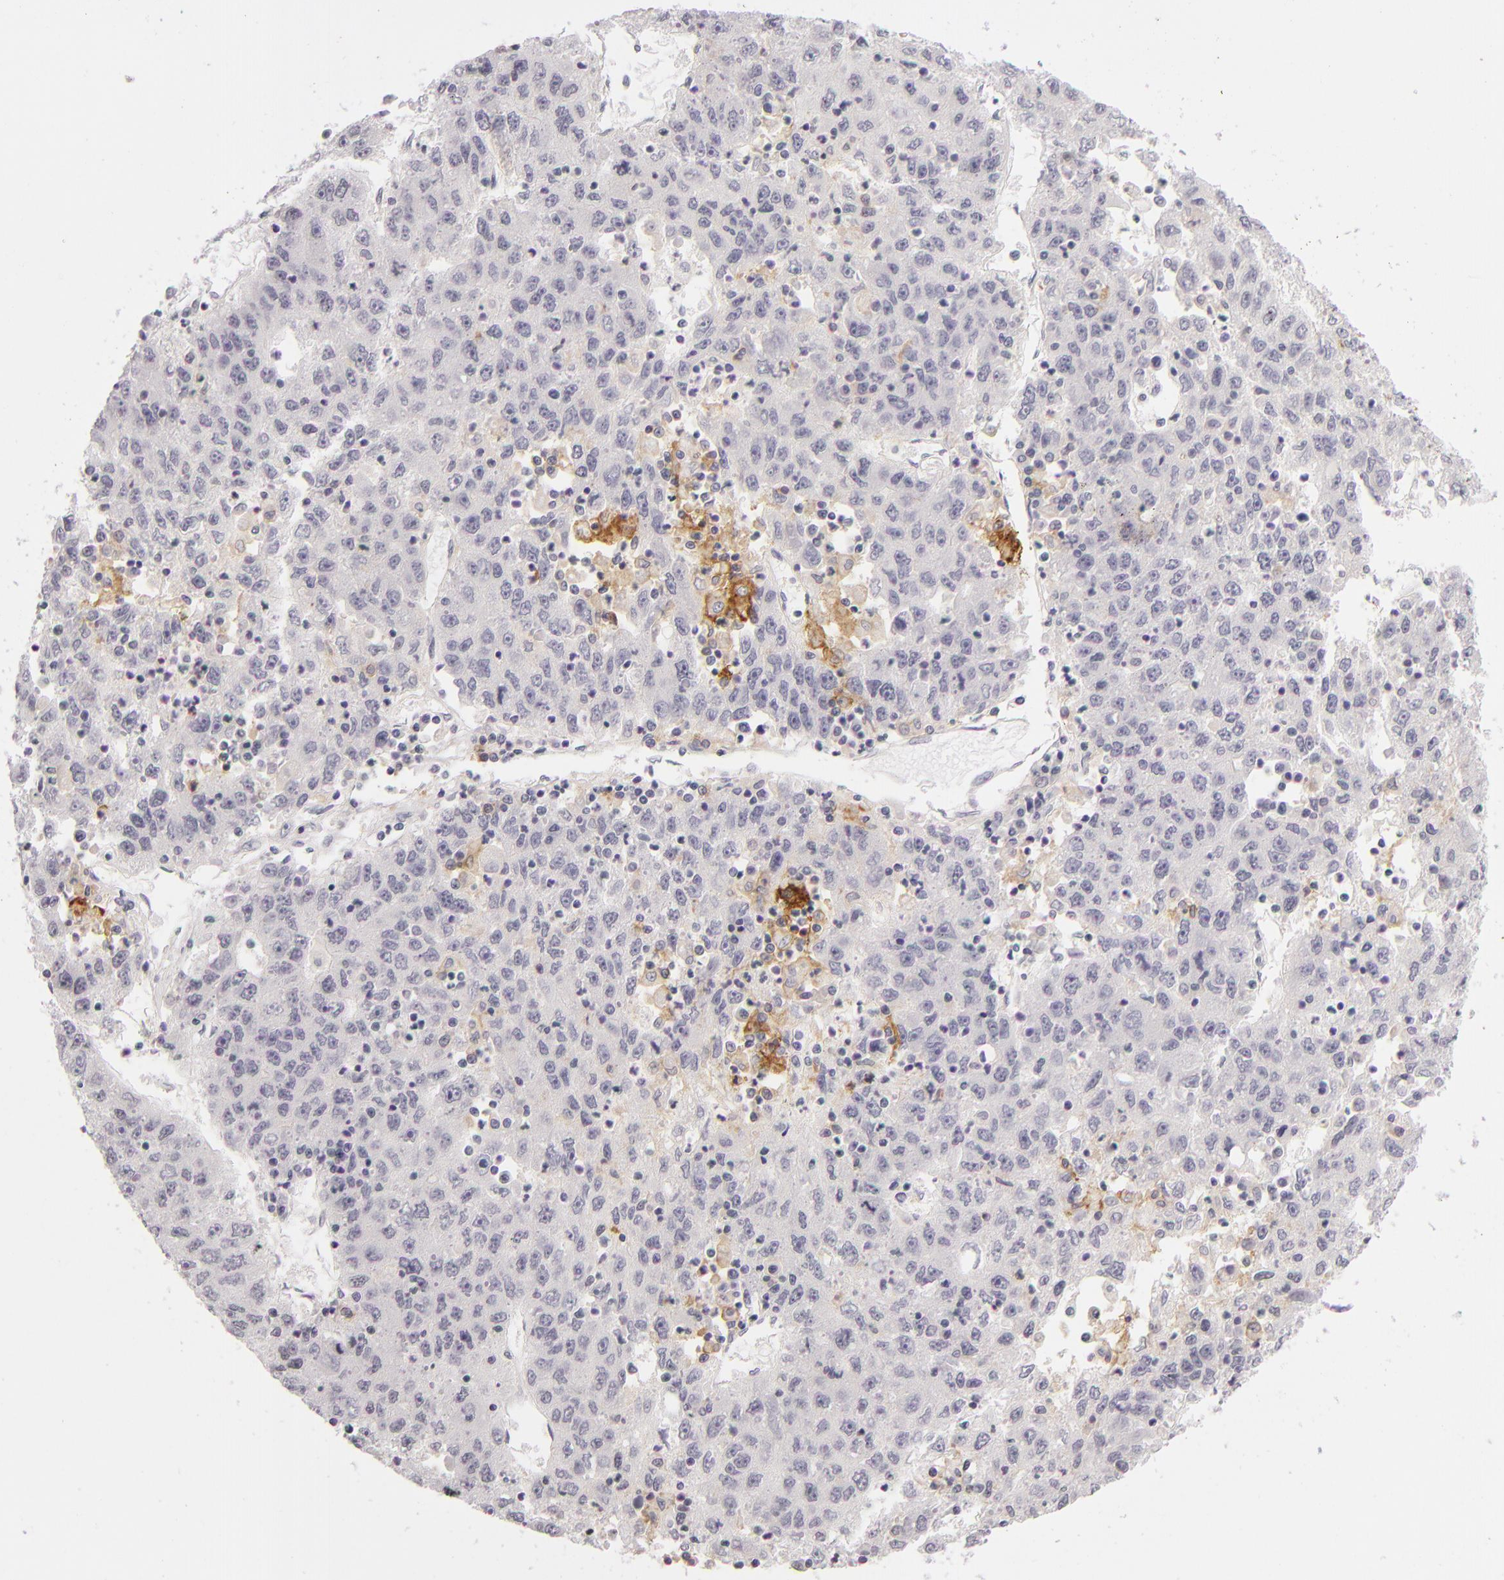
{"staining": {"intensity": "negative", "quantity": "none", "location": "none"}, "tissue": "liver cancer", "cell_type": "Tumor cells", "image_type": "cancer", "snomed": [{"axis": "morphology", "description": "Carcinoma, Hepatocellular, NOS"}, {"axis": "topography", "description": "Liver"}], "caption": "There is no significant positivity in tumor cells of liver cancer.", "gene": "CD40", "patient": {"sex": "male", "age": 49}}